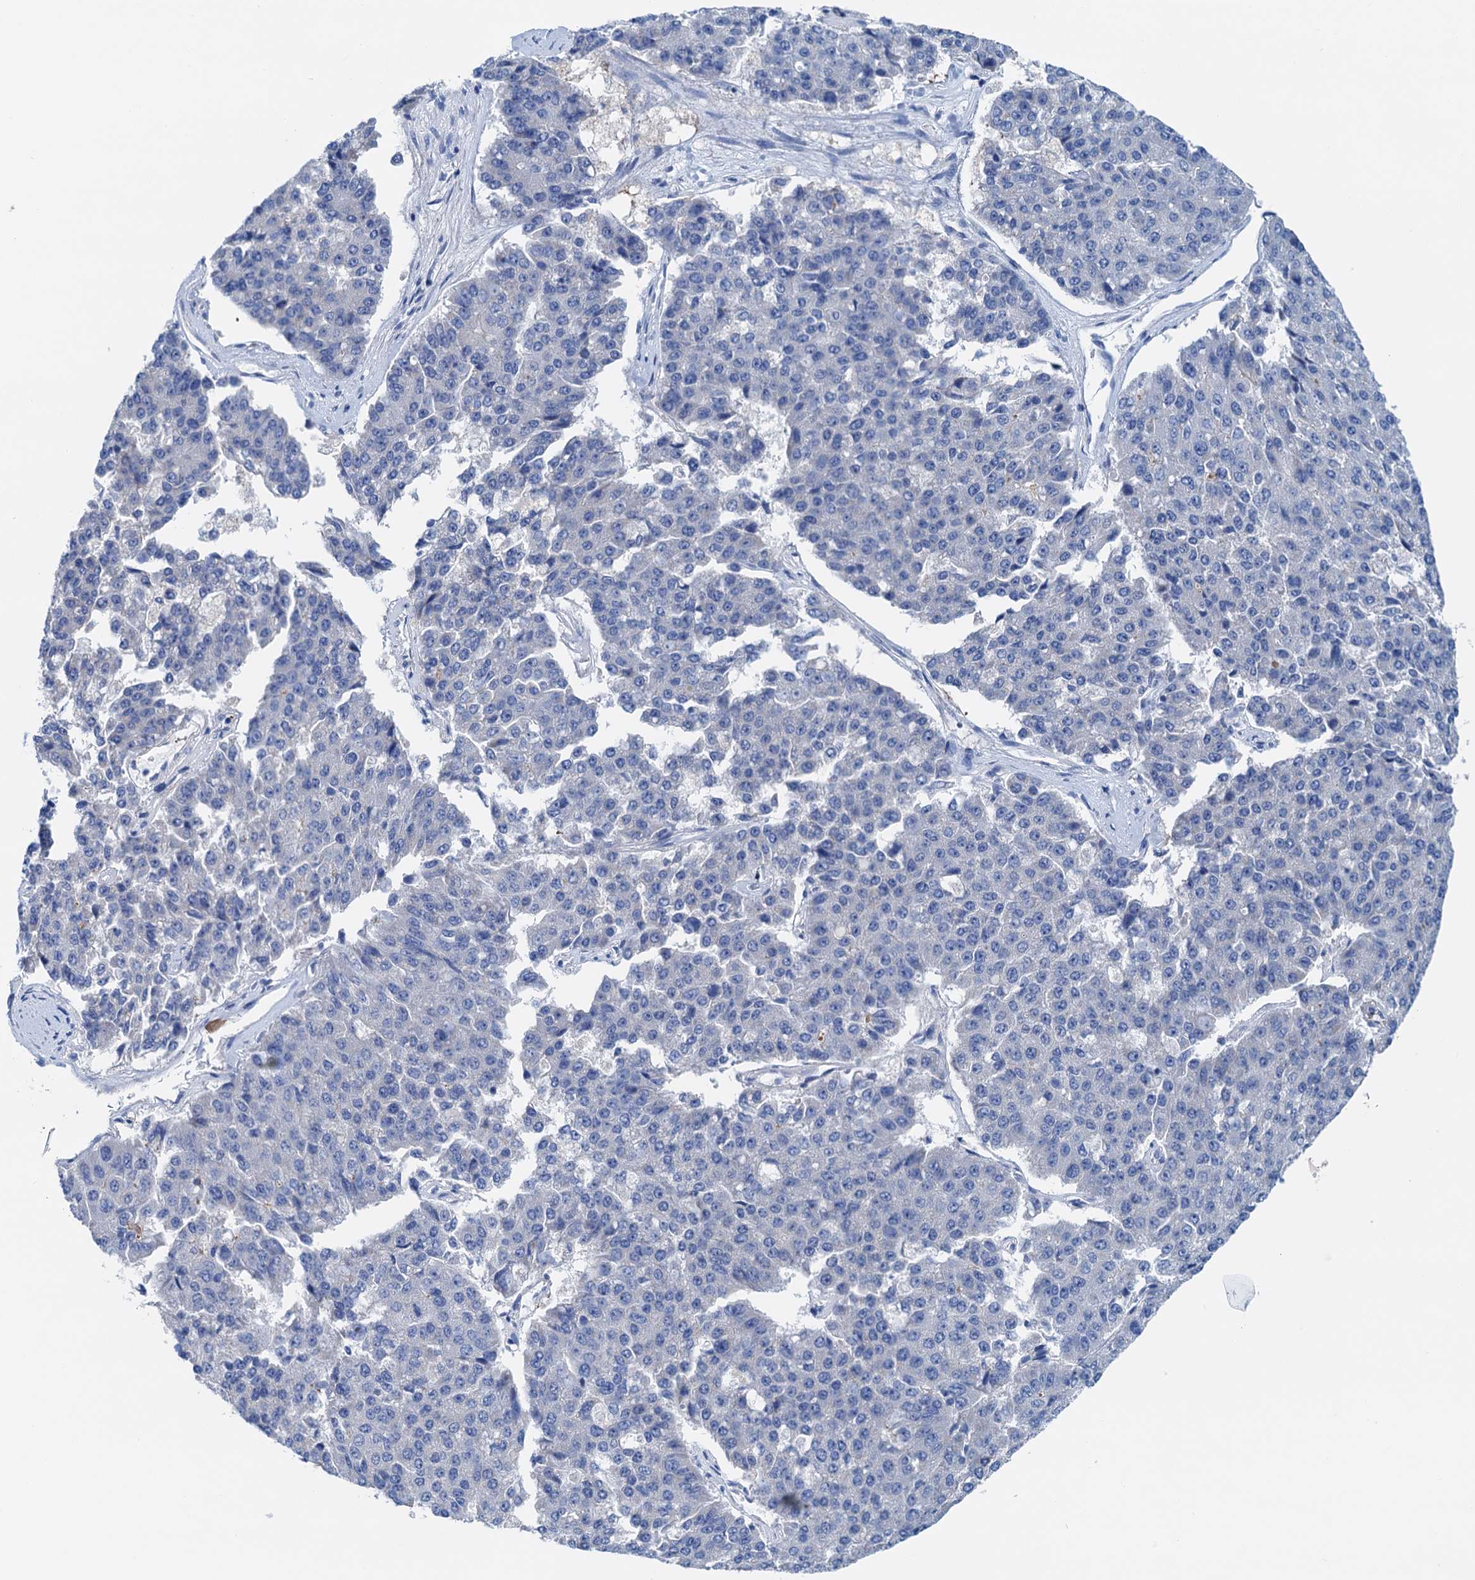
{"staining": {"intensity": "negative", "quantity": "none", "location": "none"}, "tissue": "pancreatic cancer", "cell_type": "Tumor cells", "image_type": "cancer", "snomed": [{"axis": "morphology", "description": "Adenocarcinoma, NOS"}, {"axis": "topography", "description": "Pancreas"}], "caption": "This micrograph is of adenocarcinoma (pancreatic) stained with immunohistochemistry to label a protein in brown with the nuclei are counter-stained blue. There is no positivity in tumor cells.", "gene": "KNDC1", "patient": {"sex": "male", "age": 50}}